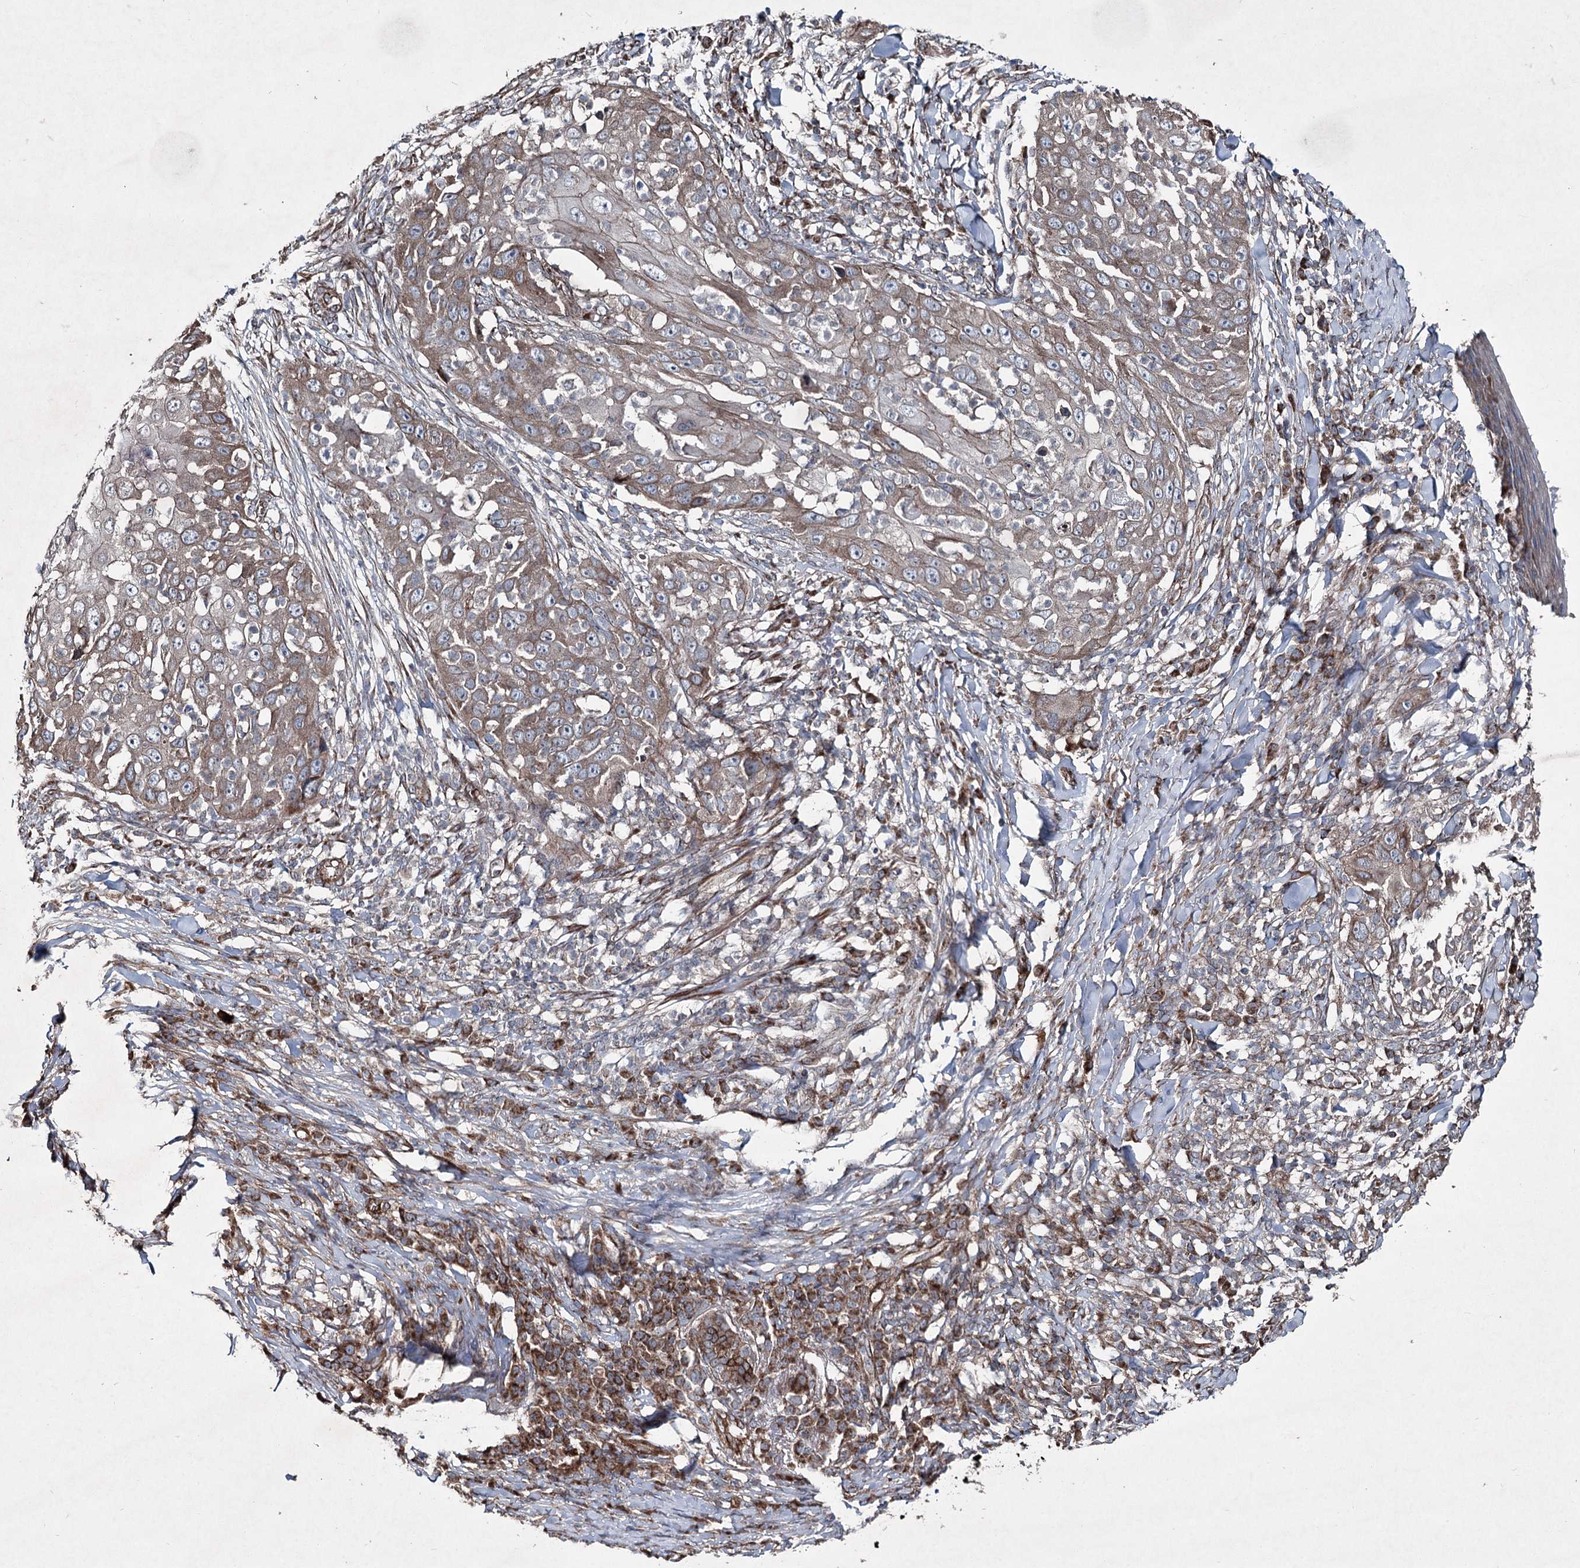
{"staining": {"intensity": "moderate", "quantity": ">75%", "location": "cytoplasmic/membranous"}, "tissue": "skin cancer", "cell_type": "Tumor cells", "image_type": "cancer", "snomed": [{"axis": "morphology", "description": "Squamous cell carcinoma, NOS"}, {"axis": "topography", "description": "Skin"}], "caption": "Tumor cells exhibit medium levels of moderate cytoplasmic/membranous positivity in about >75% of cells in human skin cancer.", "gene": "SERINC5", "patient": {"sex": "female", "age": 44}}